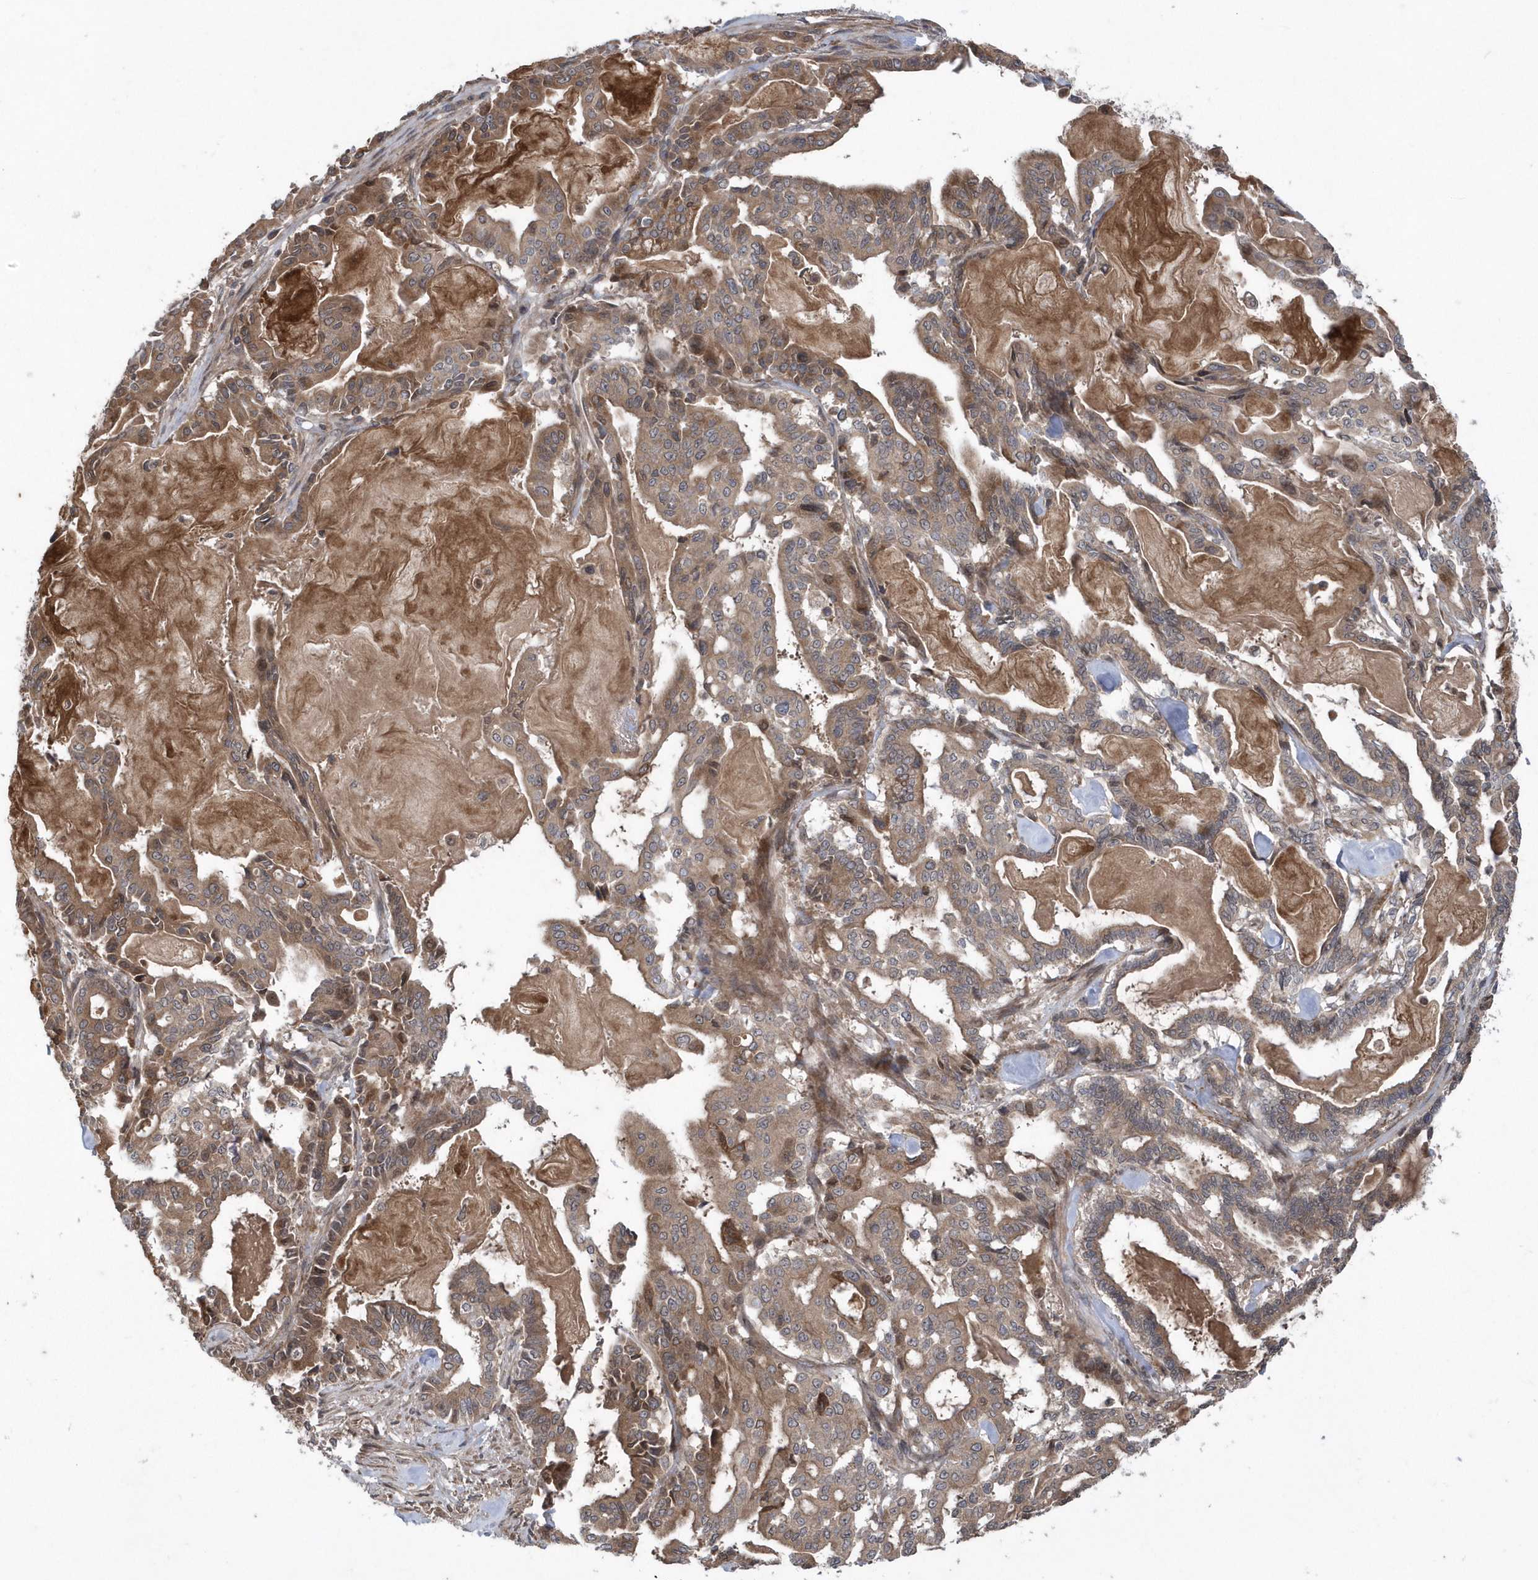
{"staining": {"intensity": "moderate", "quantity": ">75%", "location": "cytoplasmic/membranous"}, "tissue": "pancreatic cancer", "cell_type": "Tumor cells", "image_type": "cancer", "snomed": [{"axis": "morphology", "description": "Adenocarcinoma, NOS"}, {"axis": "topography", "description": "Pancreas"}], "caption": "About >75% of tumor cells in pancreatic cancer (adenocarcinoma) show moderate cytoplasmic/membranous protein positivity as visualized by brown immunohistochemical staining.", "gene": "HMGCS1", "patient": {"sex": "male", "age": 63}}